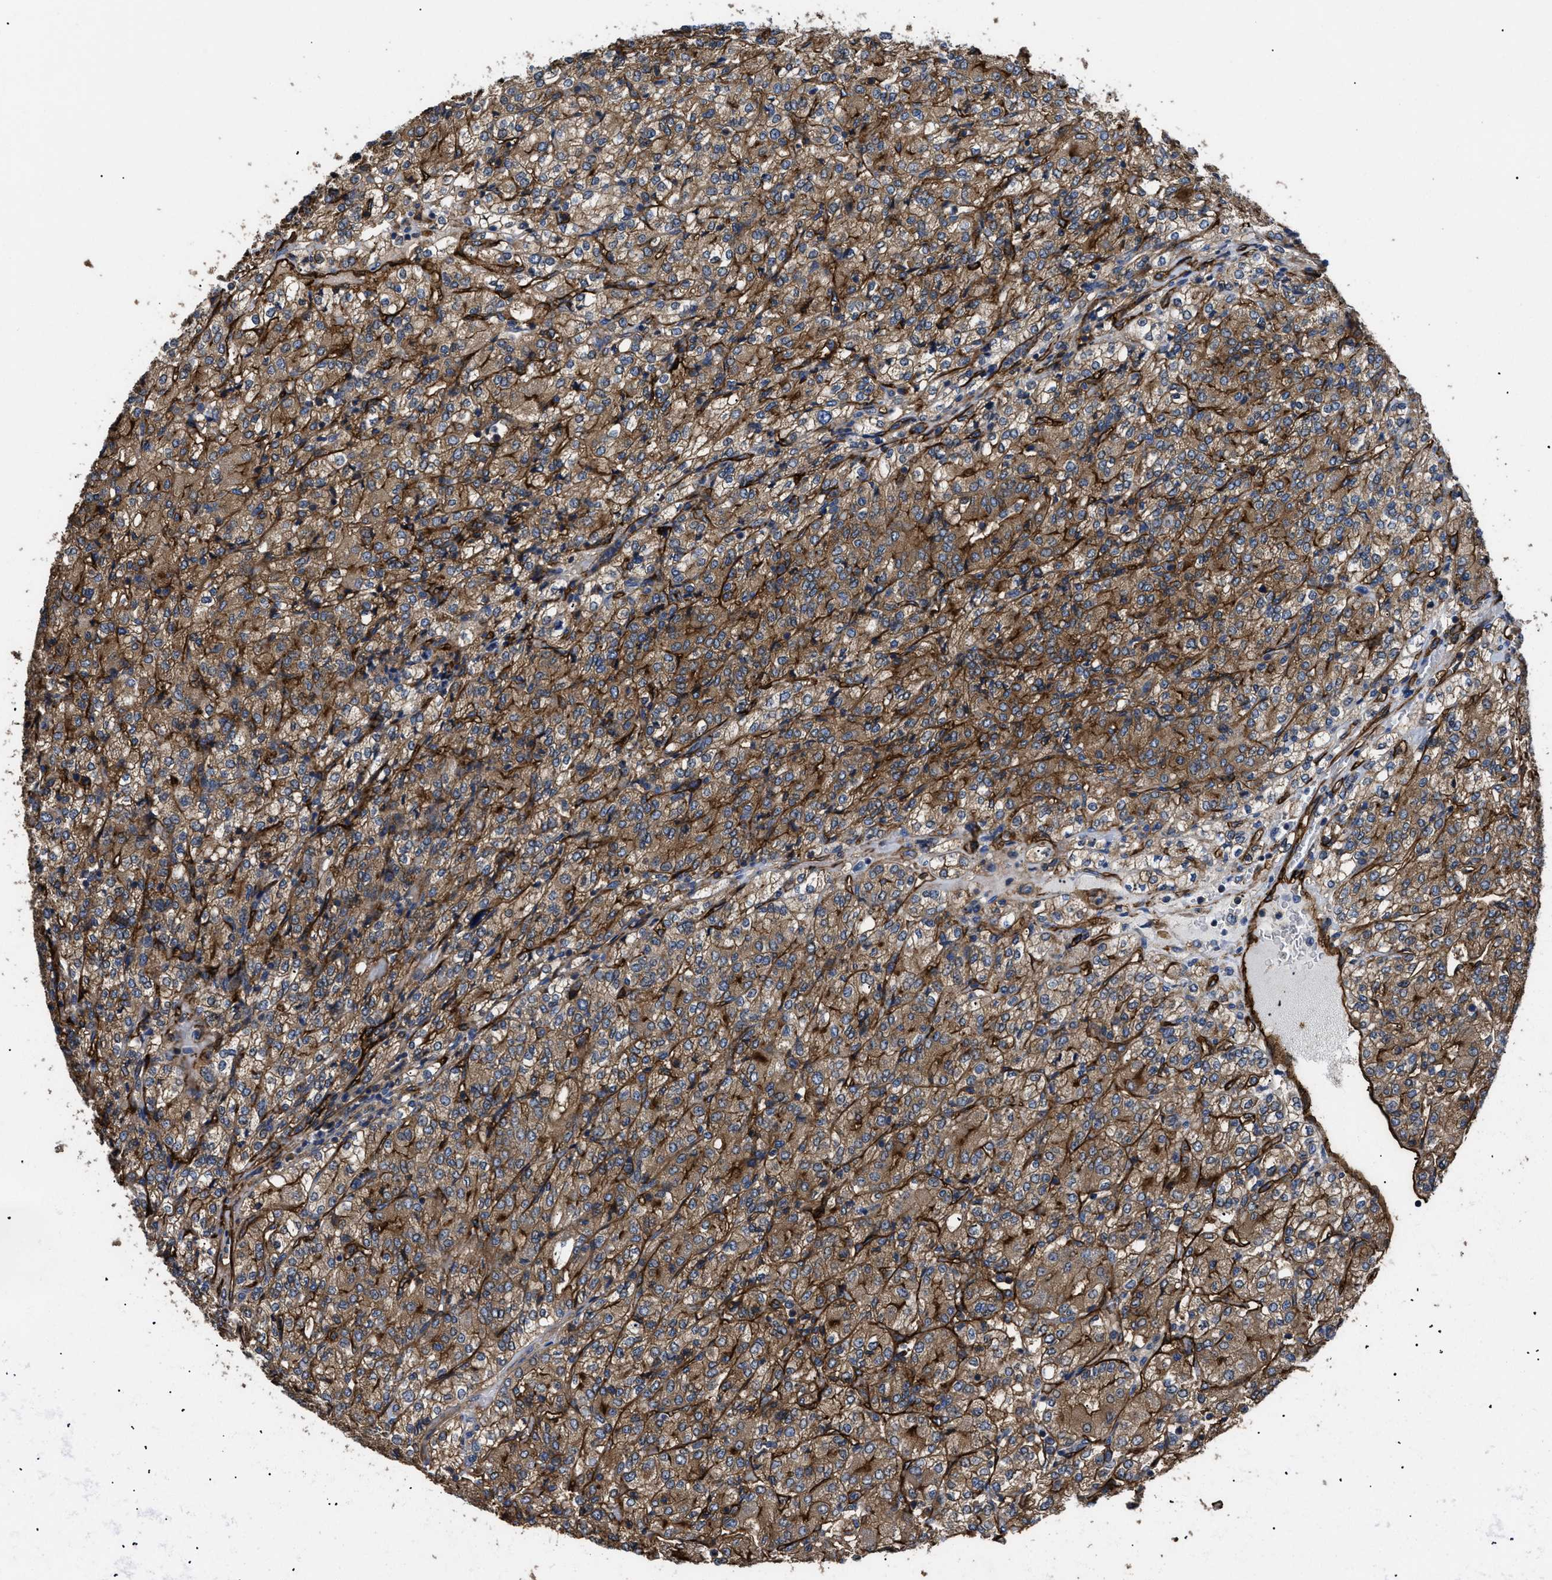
{"staining": {"intensity": "moderate", "quantity": ">75%", "location": "cytoplasmic/membranous"}, "tissue": "renal cancer", "cell_type": "Tumor cells", "image_type": "cancer", "snomed": [{"axis": "morphology", "description": "Adenocarcinoma, NOS"}, {"axis": "topography", "description": "Kidney"}], "caption": "Immunohistochemical staining of human renal cancer (adenocarcinoma) demonstrates moderate cytoplasmic/membranous protein expression in approximately >75% of tumor cells. Nuclei are stained in blue.", "gene": "NT5E", "patient": {"sex": "male", "age": 77}}